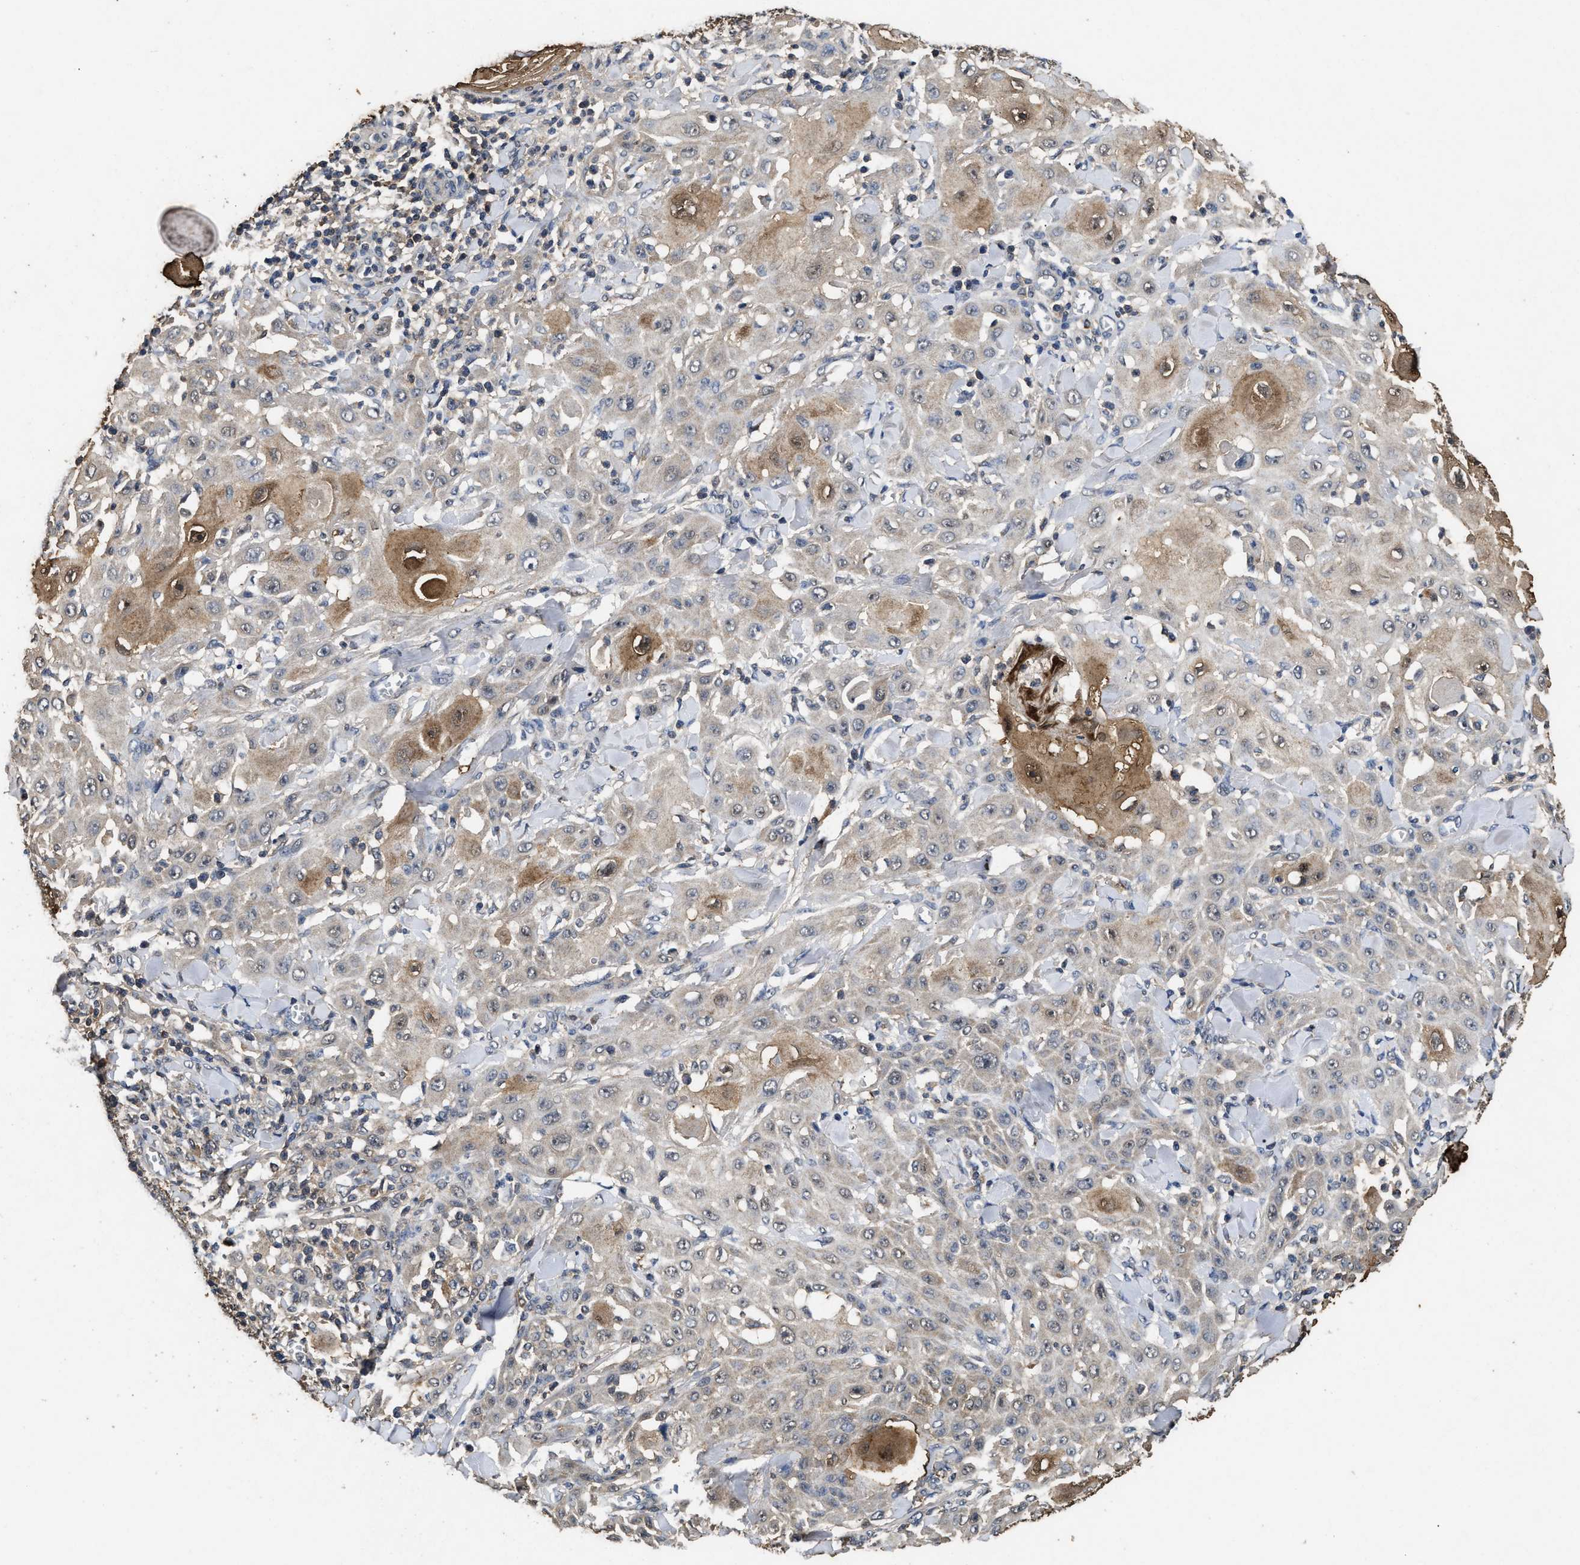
{"staining": {"intensity": "moderate", "quantity": "<25%", "location": "cytoplasmic/membranous,nuclear"}, "tissue": "skin cancer", "cell_type": "Tumor cells", "image_type": "cancer", "snomed": [{"axis": "morphology", "description": "Squamous cell carcinoma, NOS"}, {"axis": "topography", "description": "Skin"}], "caption": "Skin cancer (squamous cell carcinoma) was stained to show a protein in brown. There is low levels of moderate cytoplasmic/membranous and nuclear expression in about <25% of tumor cells.", "gene": "ACAT2", "patient": {"sex": "male", "age": 24}}